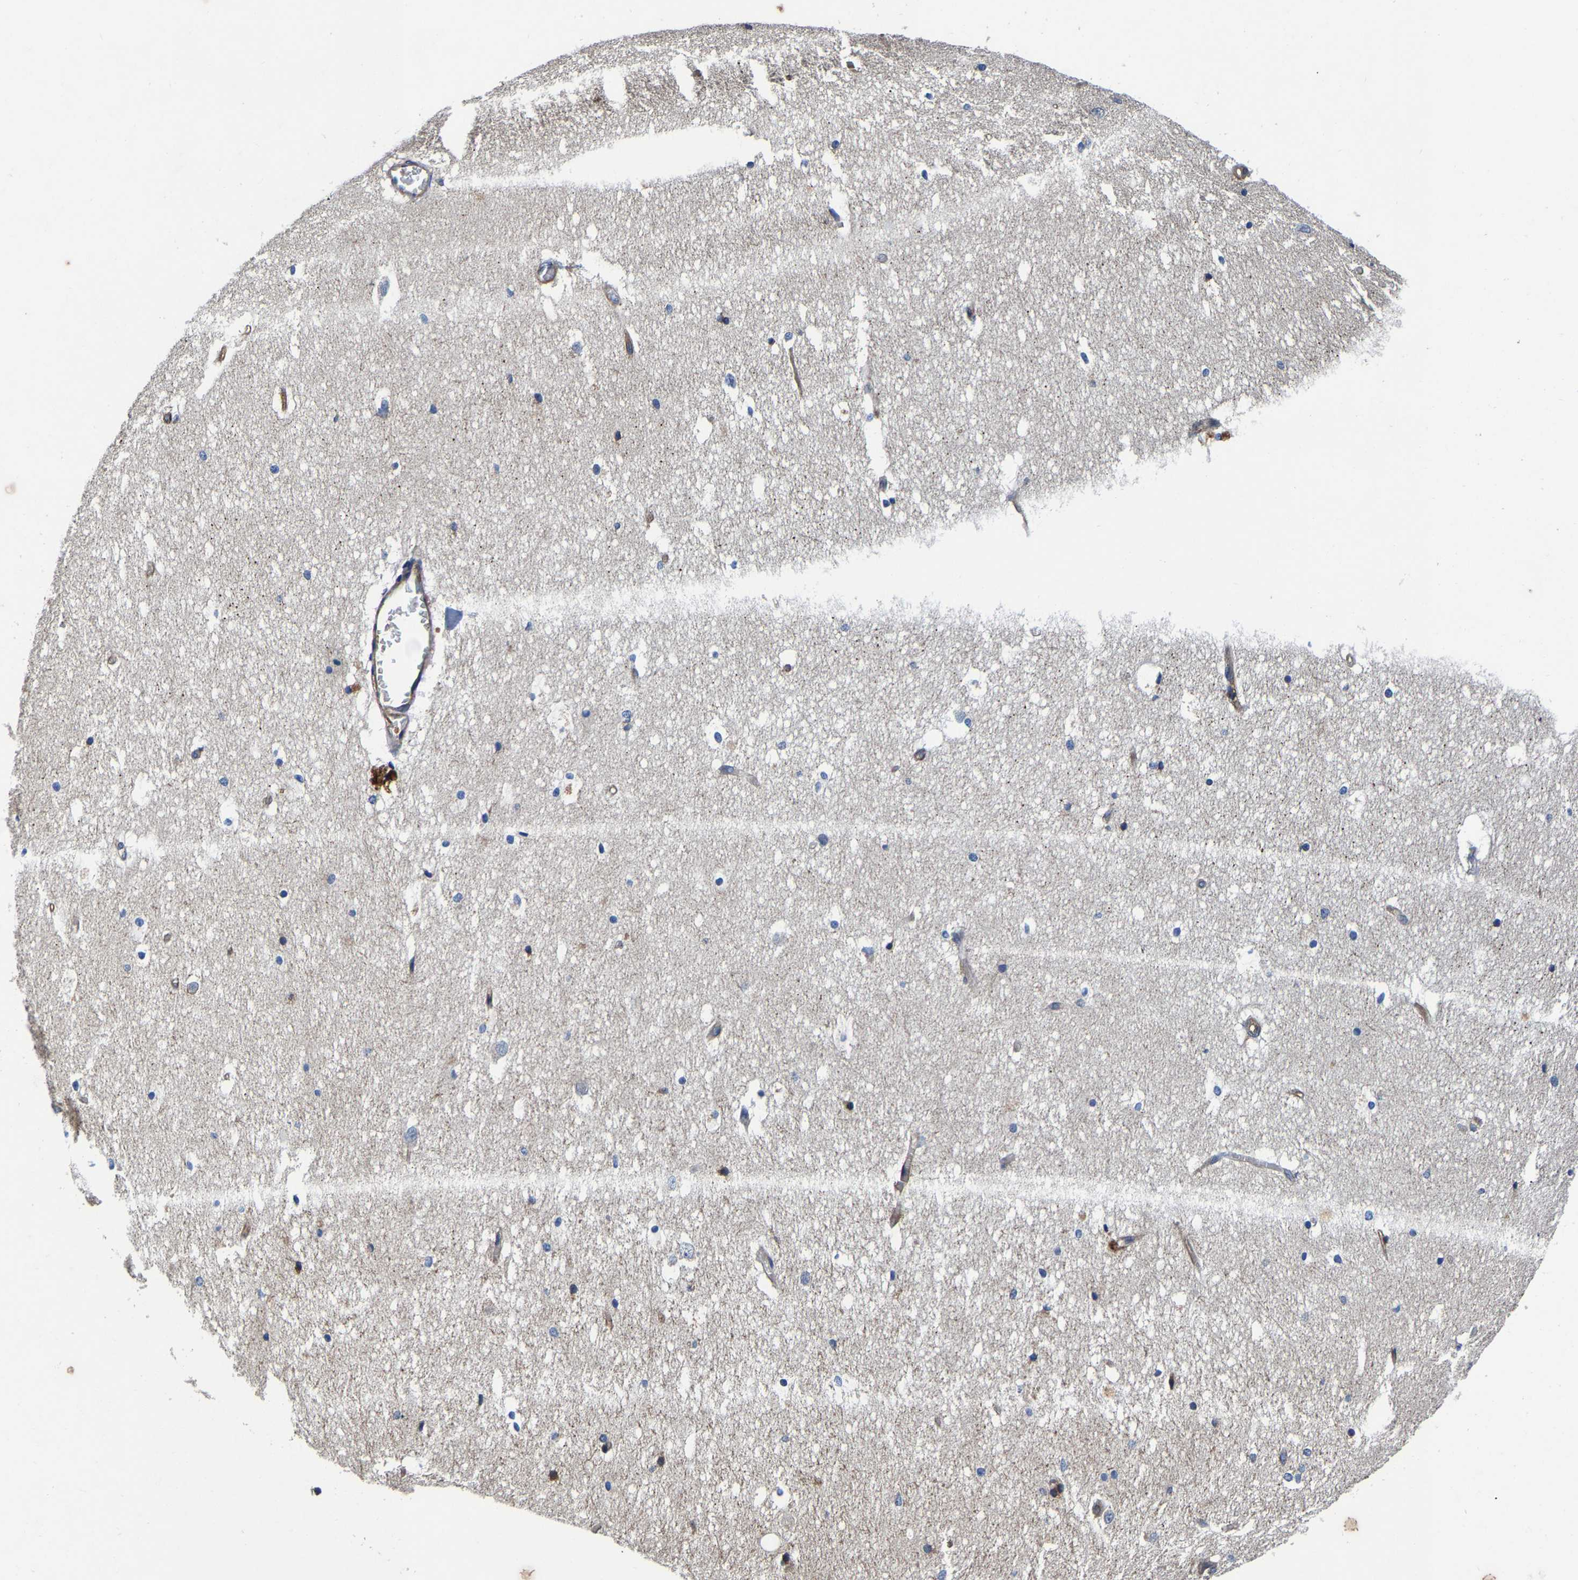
{"staining": {"intensity": "negative", "quantity": "none", "location": "none"}, "tissue": "hippocampus", "cell_type": "Glial cells", "image_type": "normal", "snomed": [{"axis": "morphology", "description": "Normal tissue, NOS"}, {"axis": "topography", "description": "Hippocampus"}], "caption": "High power microscopy photomicrograph of an immunohistochemistry (IHC) photomicrograph of benign hippocampus, revealing no significant staining in glial cells.", "gene": "SLC12A2", "patient": {"sex": "female", "age": 19}}